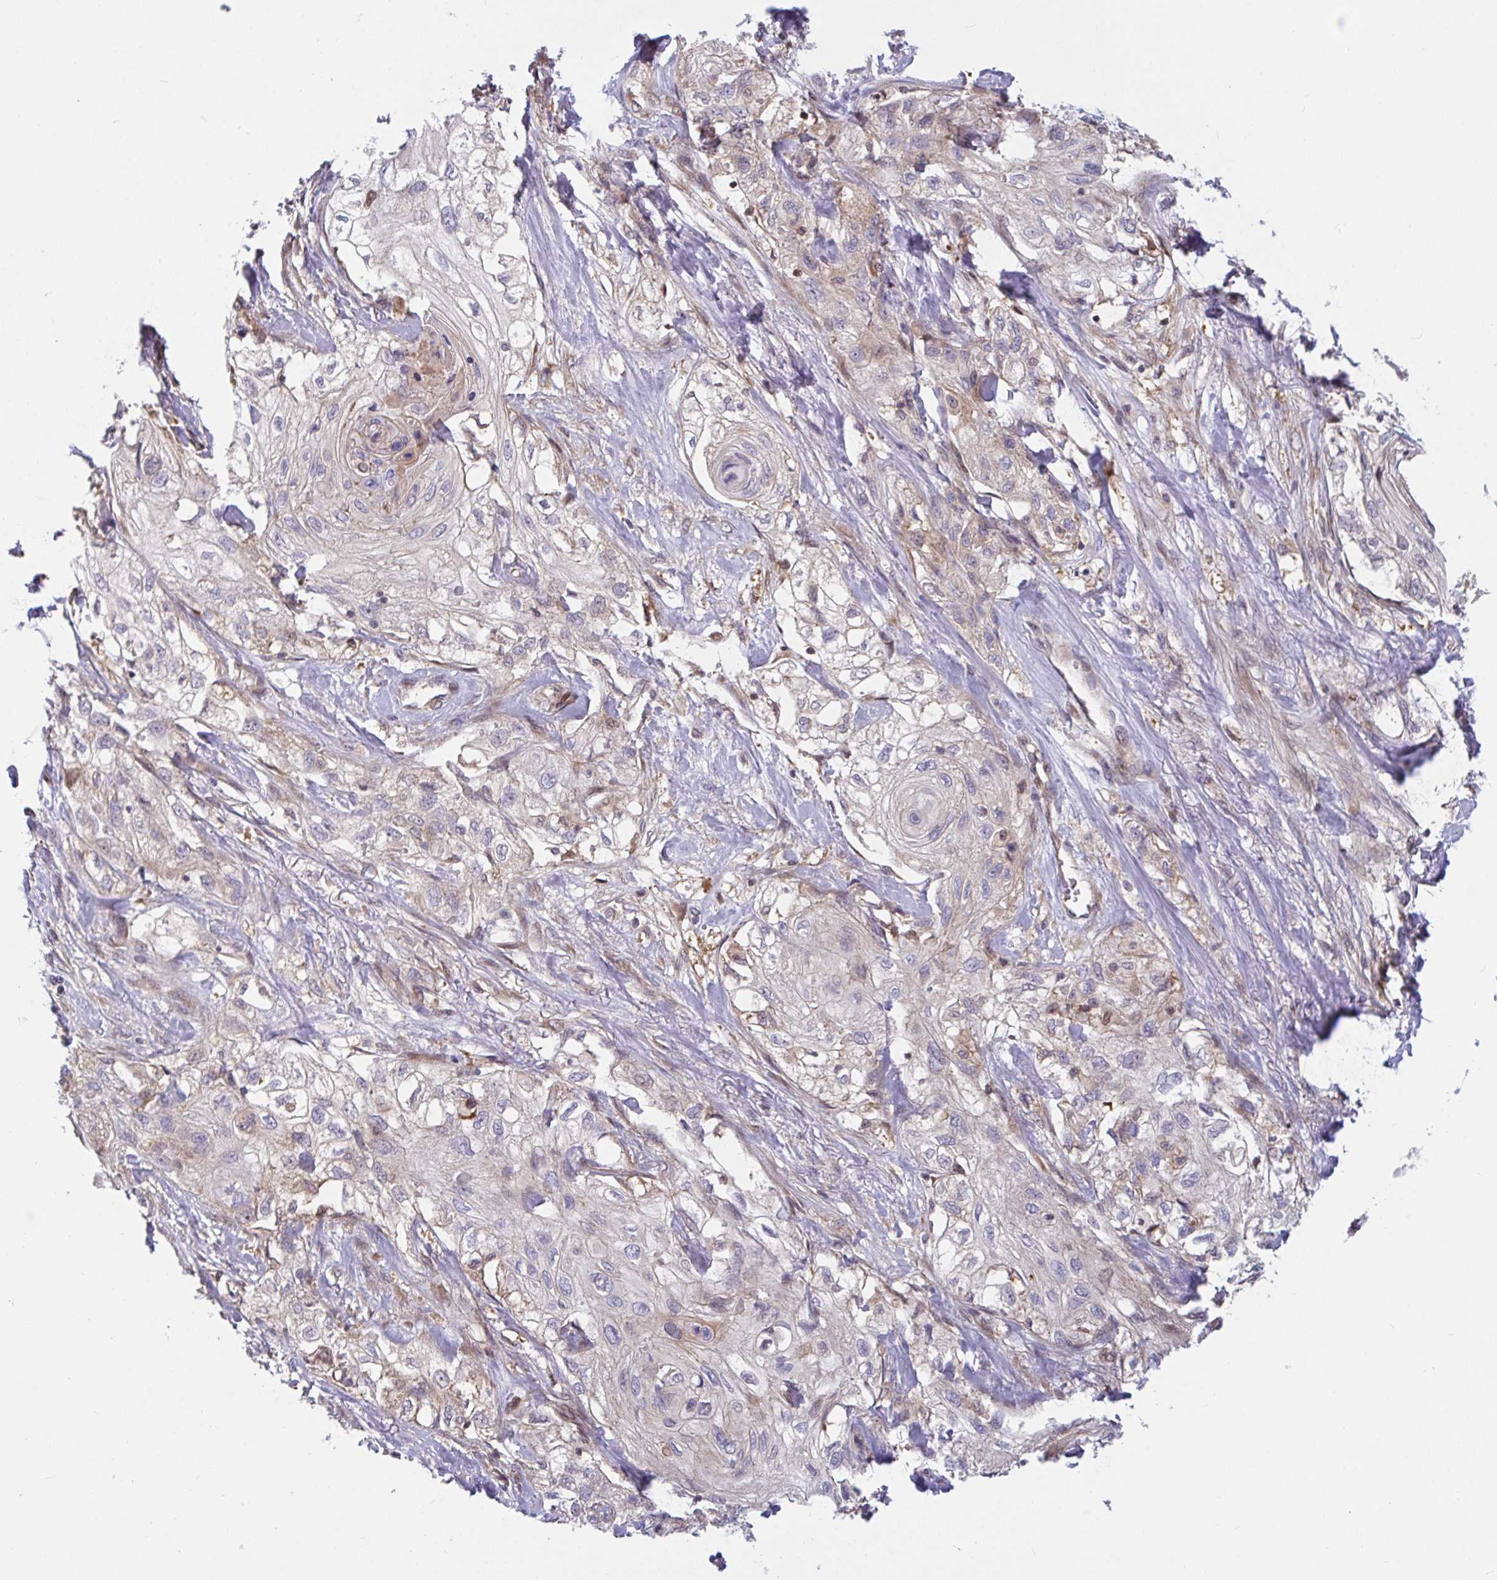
{"staining": {"intensity": "weak", "quantity": "25%-75%", "location": "cytoplasmic/membranous"}, "tissue": "skin cancer", "cell_type": "Tumor cells", "image_type": "cancer", "snomed": [{"axis": "morphology", "description": "Squamous cell carcinoma, NOS"}, {"axis": "topography", "description": "Skin"}, {"axis": "topography", "description": "Vulva"}], "caption": "Skin cancer stained for a protein (brown) displays weak cytoplasmic/membranous positive staining in approximately 25%-75% of tumor cells.", "gene": "LMNTD2", "patient": {"sex": "female", "age": 86}}